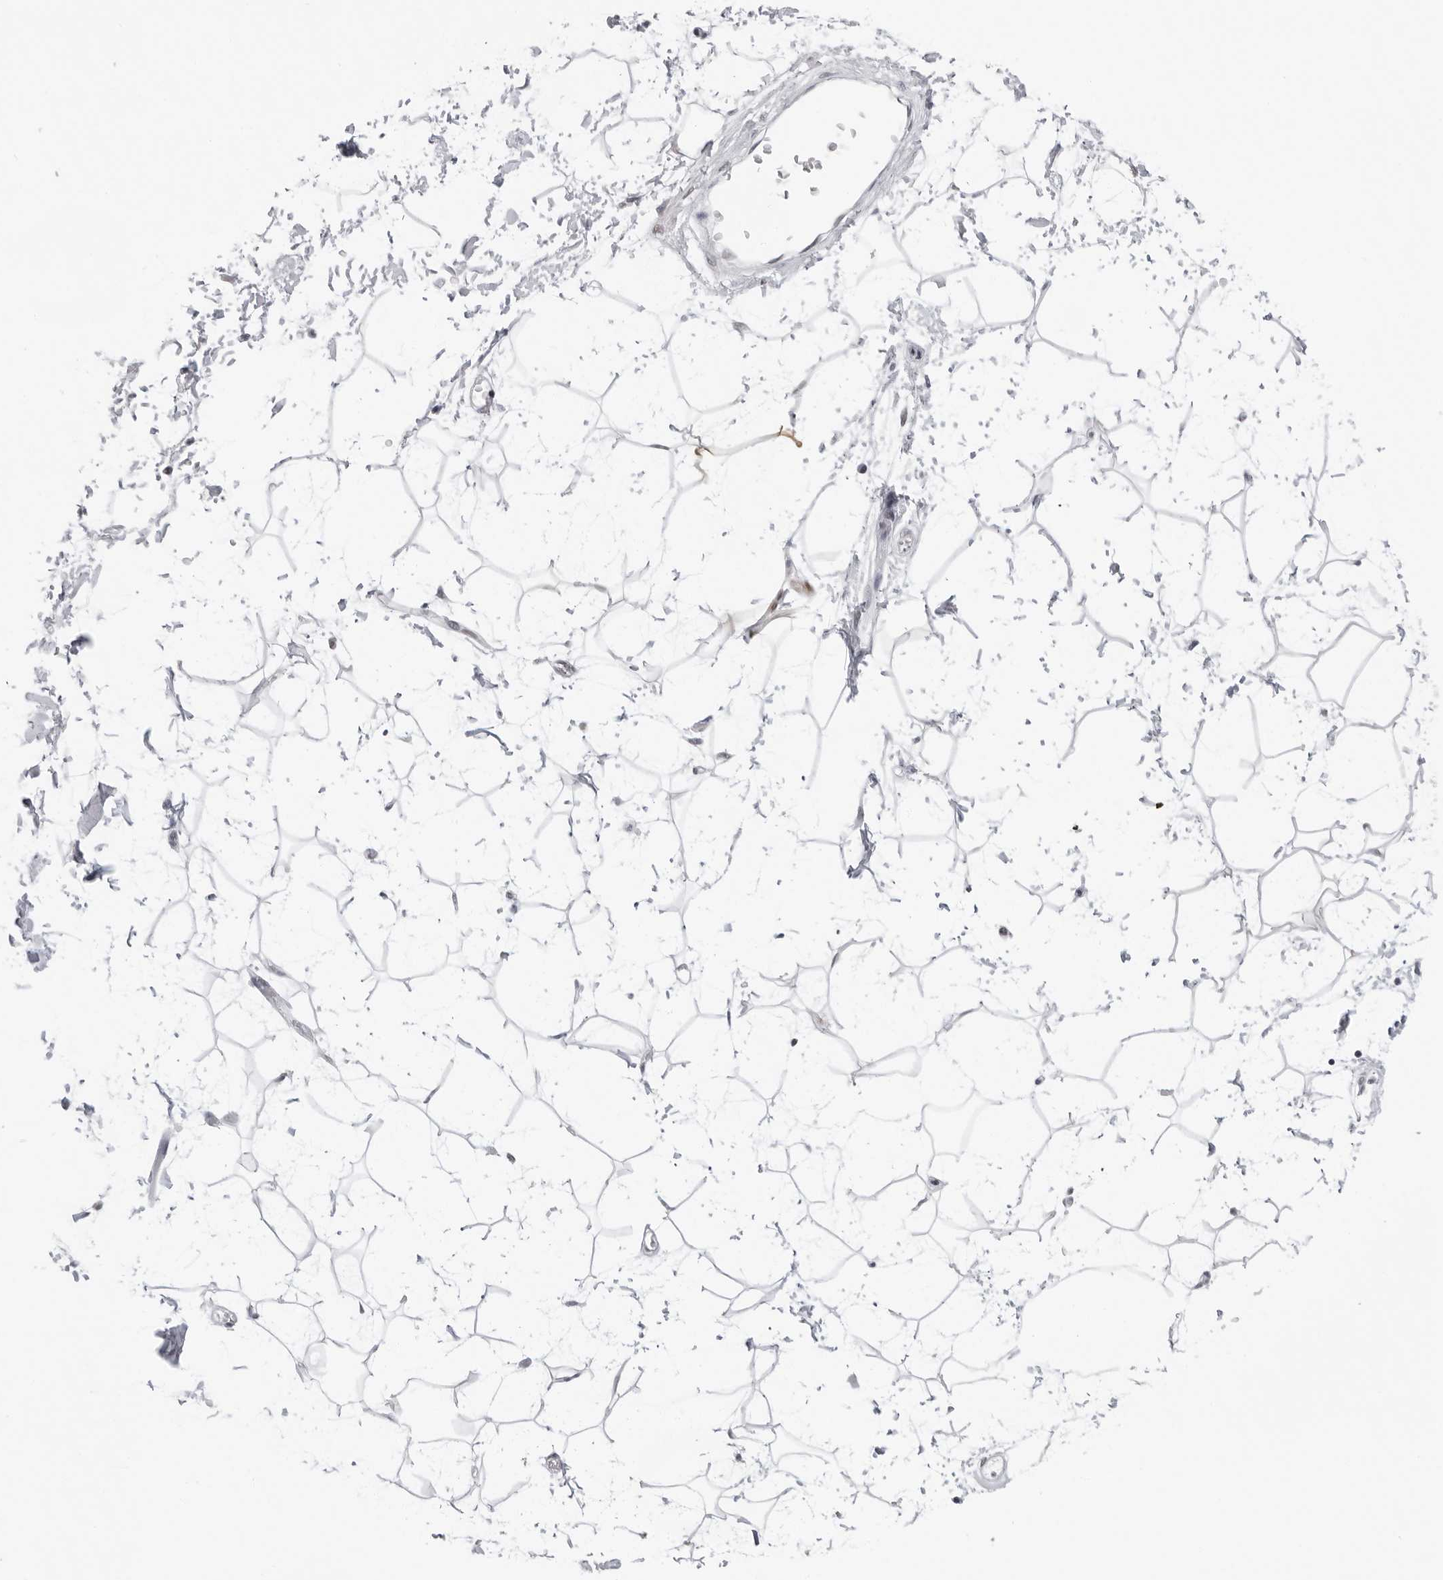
{"staining": {"intensity": "negative", "quantity": "none", "location": "none"}, "tissue": "adipose tissue", "cell_type": "Adipocytes", "image_type": "normal", "snomed": [{"axis": "morphology", "description": "Normal tissue, NOS"}, {"axis": "topography", "description": "Soft tissue"}], "caption": "IHC histopathology image of normal human adipose tissue stained for a protein (brown), which shows no staining in adipocytes.", "gene": "FOXK2", "patient": {"sex": "male", "age": 72}}